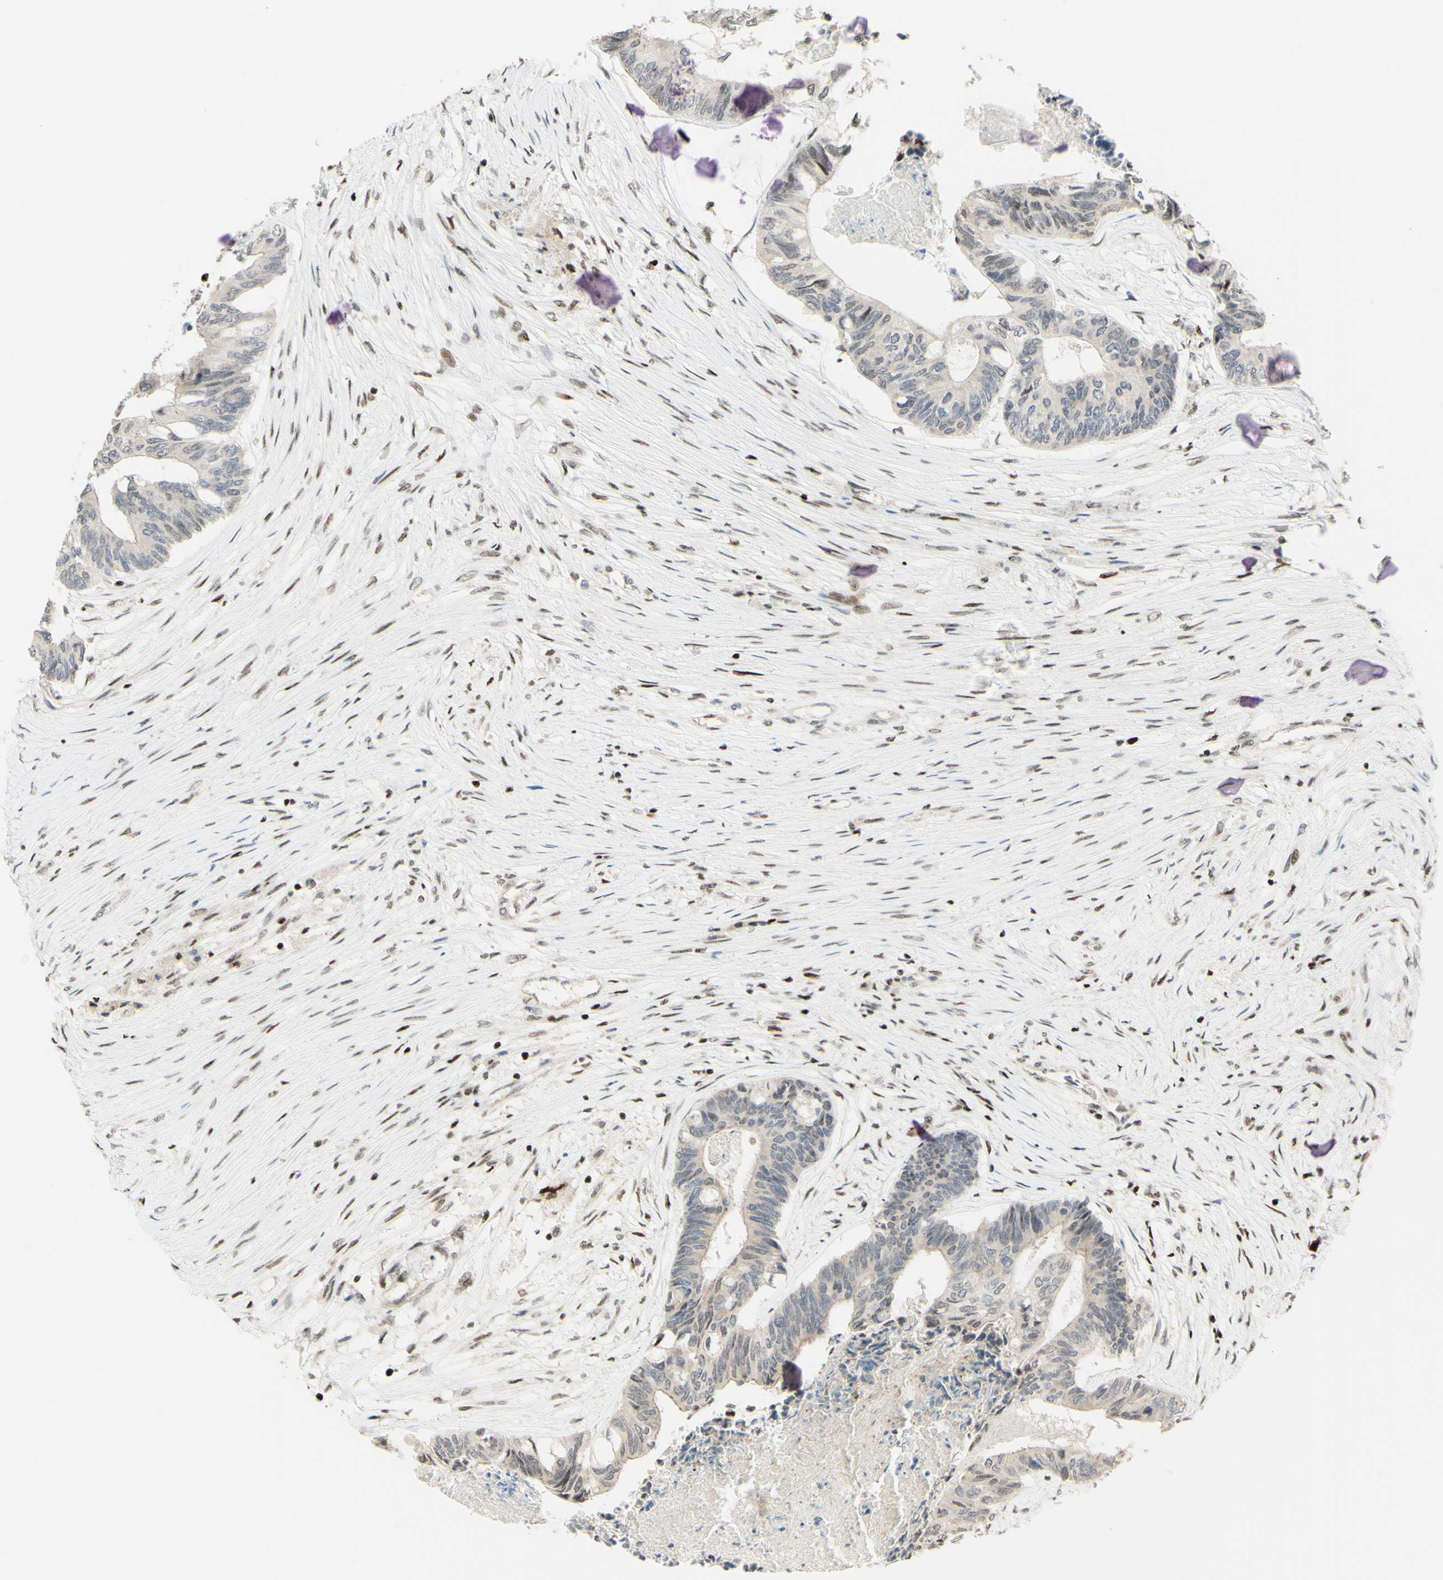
{"staining": {"intensity": "weak", "quantity": "<25%", "location": "cytoplasmic/membranous,nuclear"}, "tissue": "colorectal cancer", "cell_type": "Tumor cells", "image_type": "cancer", "snomed": [{"axis": "morphology", "description": "Adenocarcinoma, NOS"}, {"axis": "topography", "description": "Rectum"}], "caption": "Tumor cells show no significant protein expression in colorectal cancer.", "gene": "CDKL5", "patient": {"sex": "male", "age": 63}}